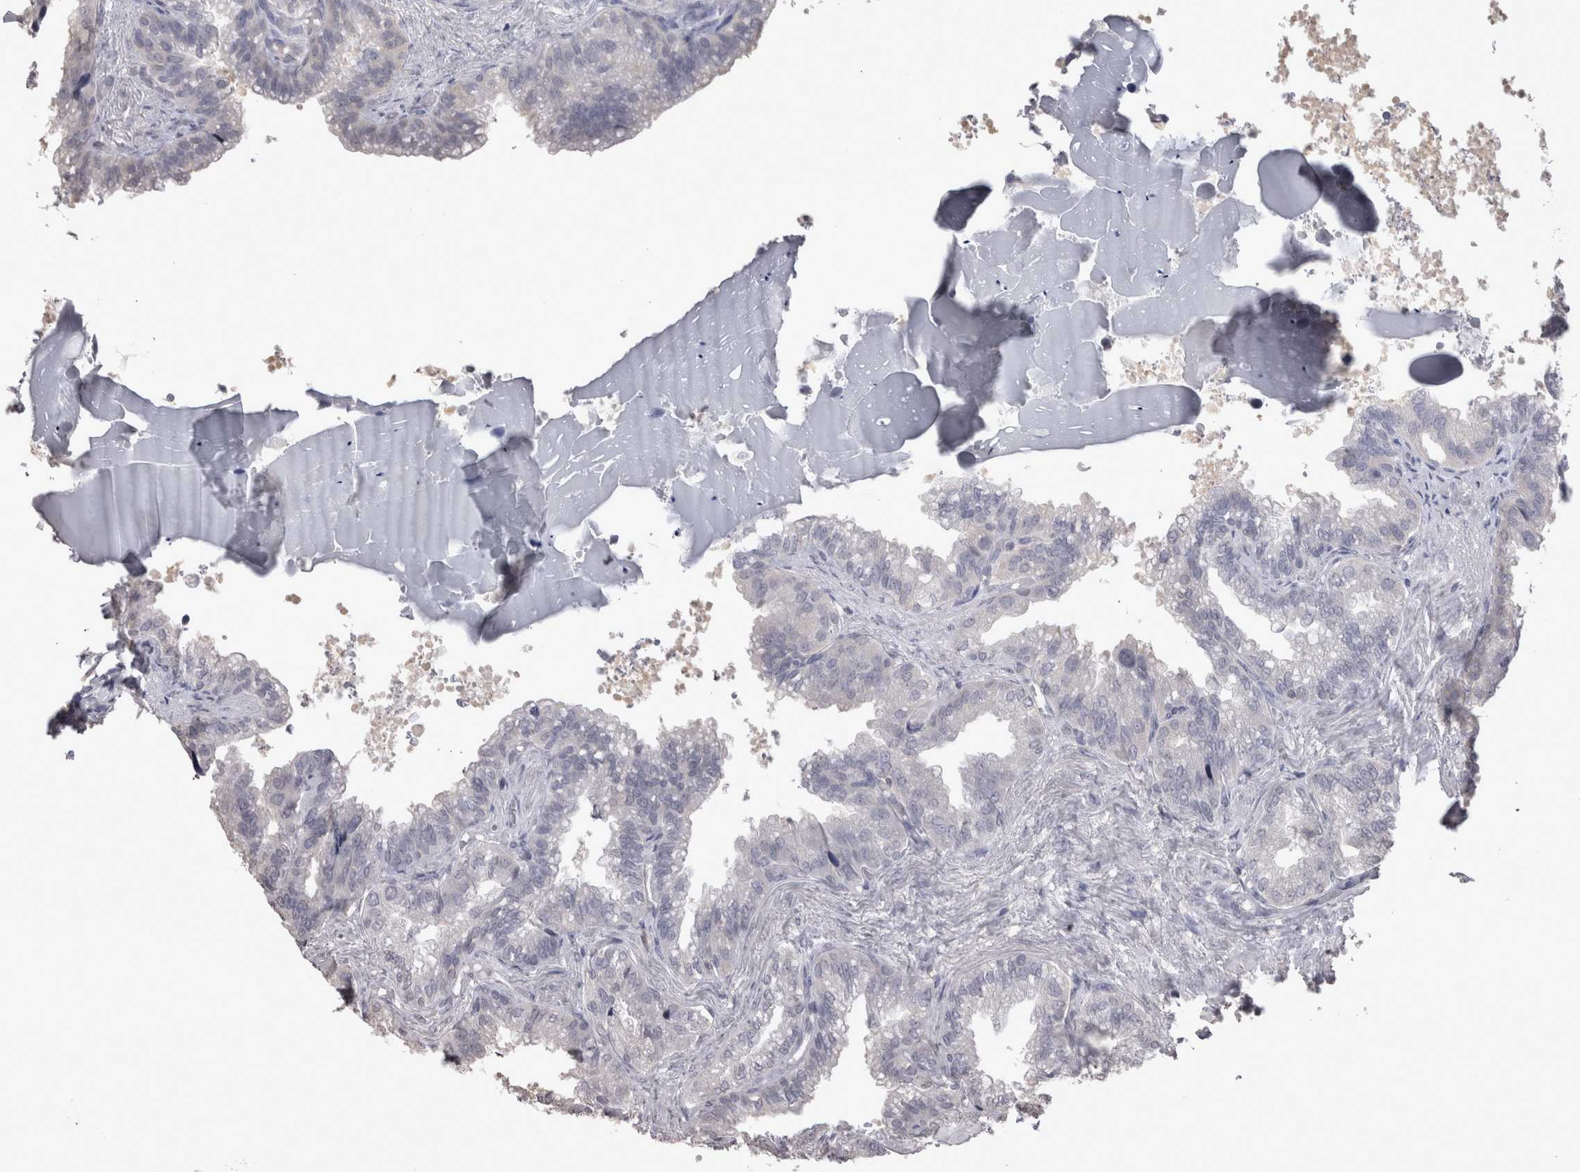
{"staining": {"intensity": "negative", "quantity": "none", "location": "none"}, "tissue": "seminal vesicle", "cell_type": "Glandular cells", "image_type": "normal", "snomed": [{"axis": "morphology", "description": "Normal tissue, NOS"}, {"axis": "topography", "description": "Seminal veicle"}], "caption": "Immunohistochemistry of unremarkable human seminal vesicle exhibits no expression in glandular cells. (Stains: DAB (3,3'-diaminobenzidine) immunohistochemistry with hematoxylin counter stain, Microscopy: brightfield microscopy at high magnification).", "gene": "LAX1", "patient": {"sex": "male", "age": 46}}